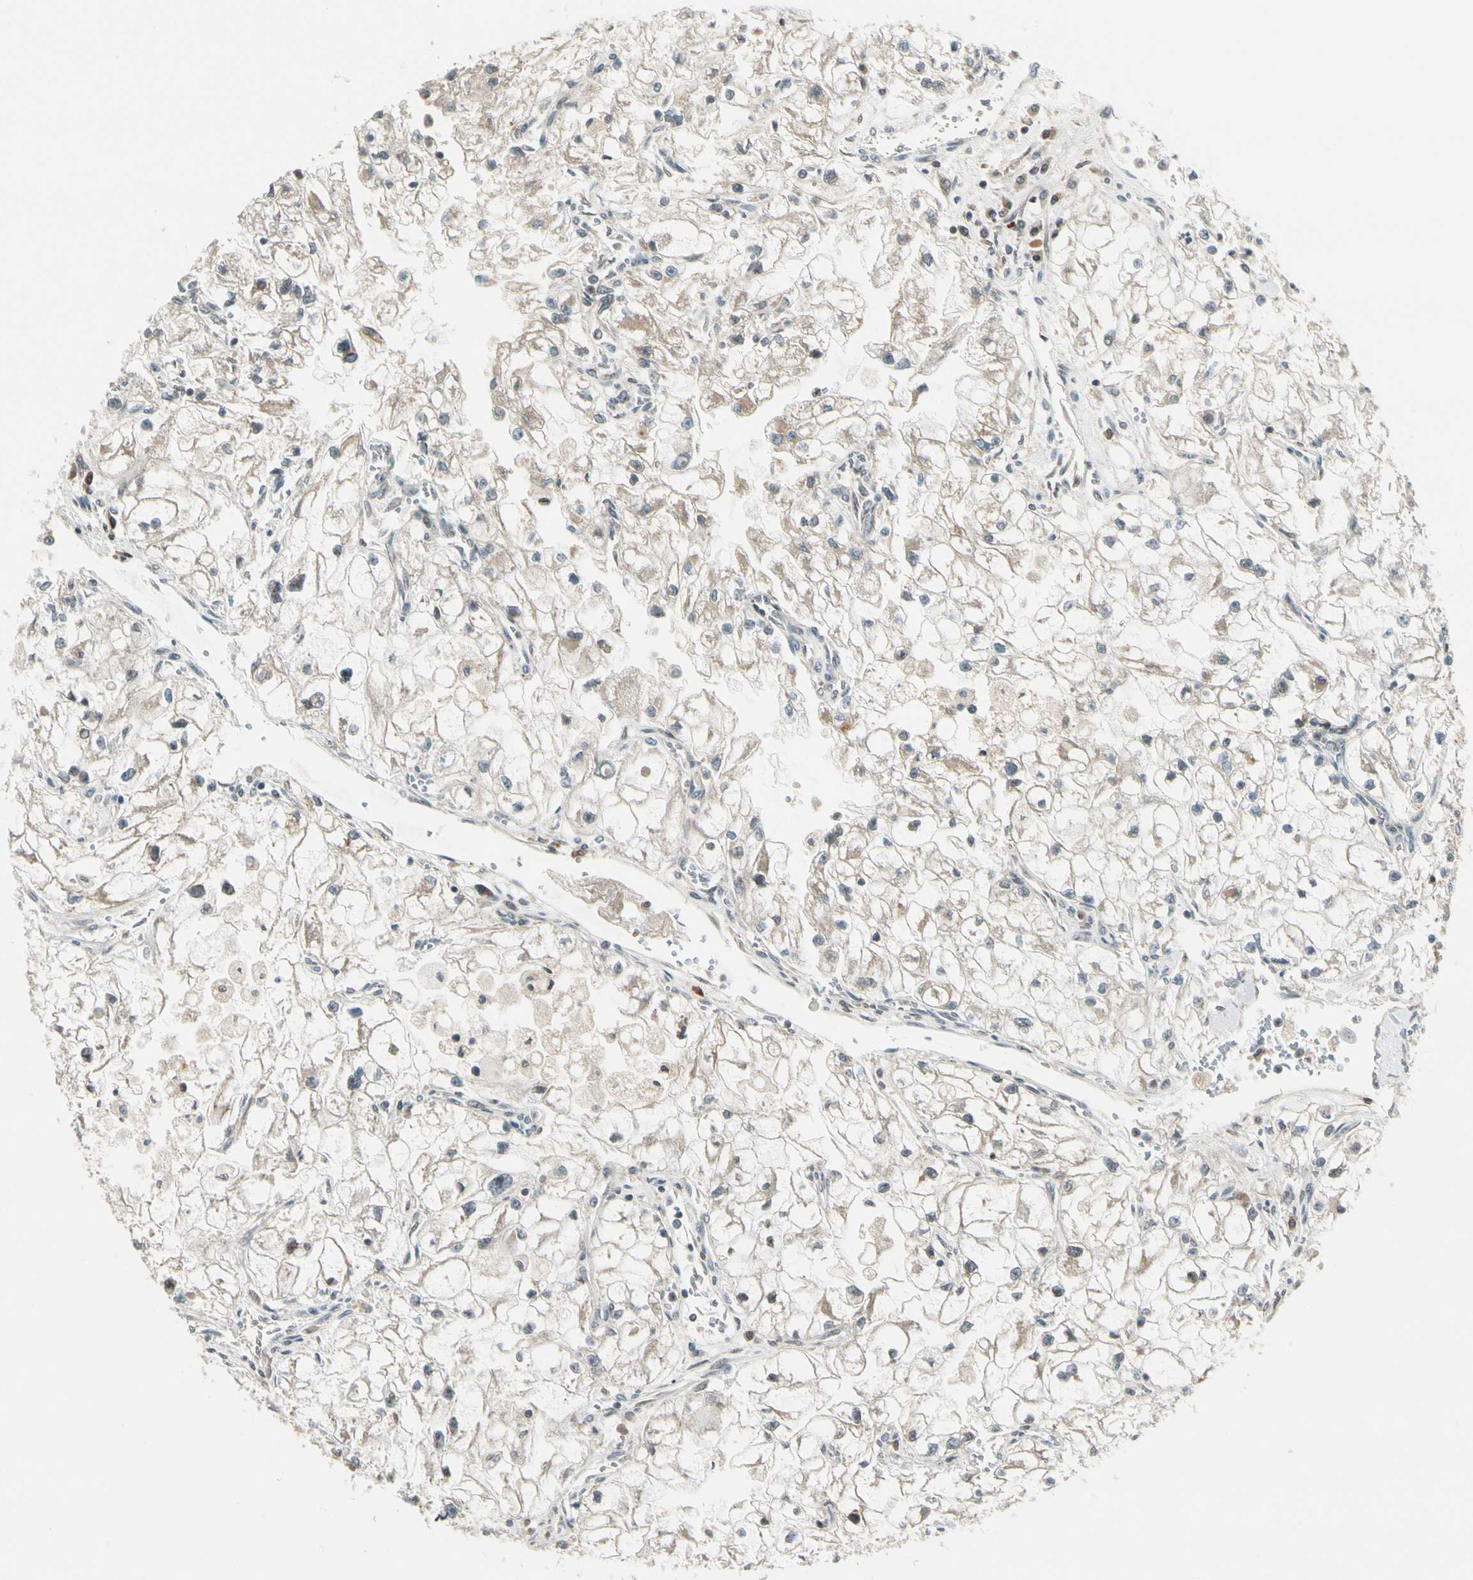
{"staining": {"intensity": "weak", "quantity": "<25%", "location": "cytoplasmic/membranous"}, "tissue": "renal cancer", "cell_type": "Tumor cells", "image_type": "cancer", "snomed": [{"axis": "morphology", "description": "Adenocarcinoma, NOS"}, {"axis": "topography", "description": "Kidney"}], "caption": "Tumor cells are negative for brown protein staining in renal cancer (adenocarcinoma).", "gene": "TRIO", "patient": {"sex": "female", "age": 70}}